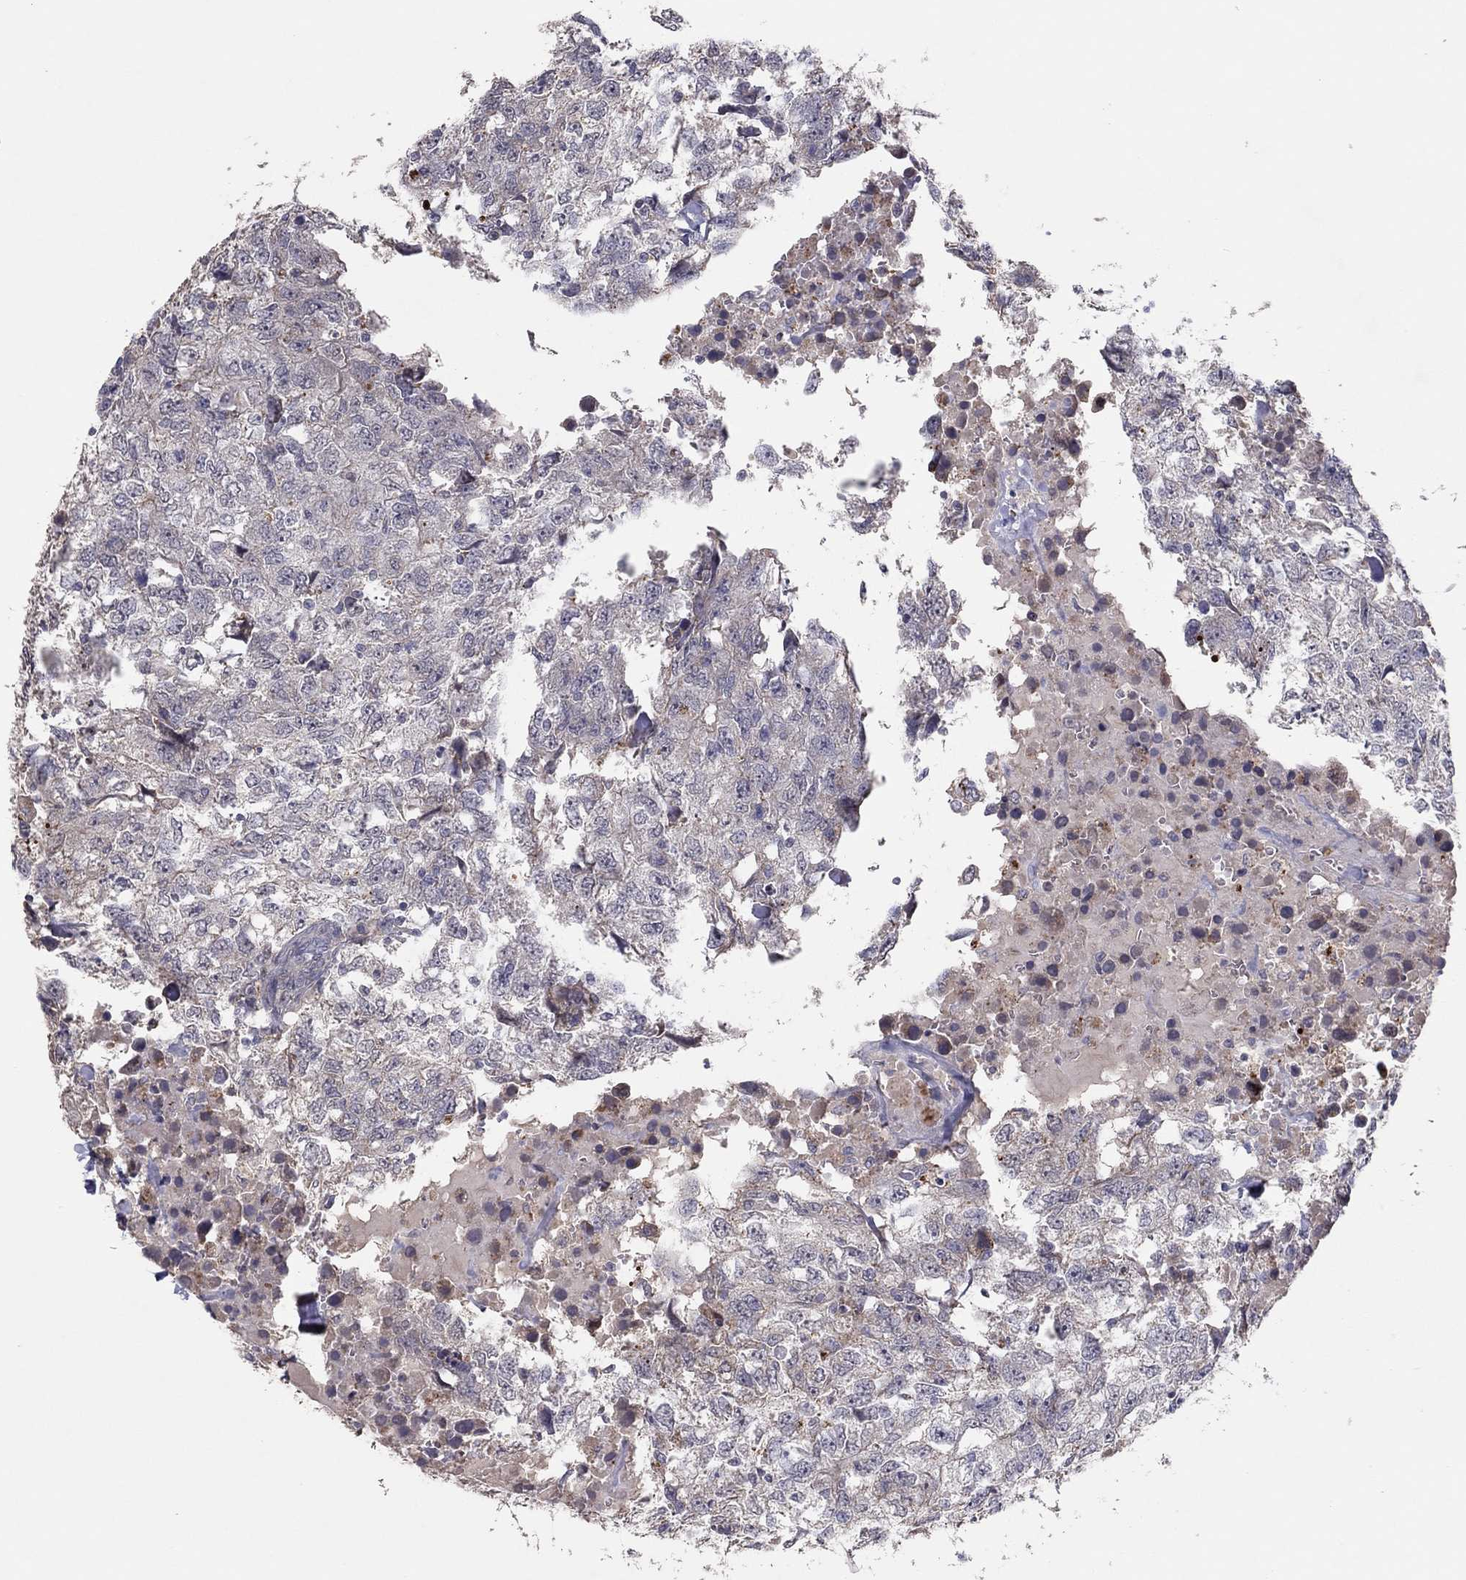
{"staining": {"intensity": "negative", "quantity": "none", "location": "none"}, "tissue": "breast cancer", "cell_type": "Tumor cells", "image_type": "cancer", "snomed": [{"axis": "morphology", "description": "Duct carcinoma"}, {"axis": "topography", "description": "Breast"}], "caption": "The micrograph demonstrates no significant staining in tumor cells of infiltrating ductal carcinoma (breast).", "gene": "CRACDL", "patient": {"sex": "female", "age": 30}}